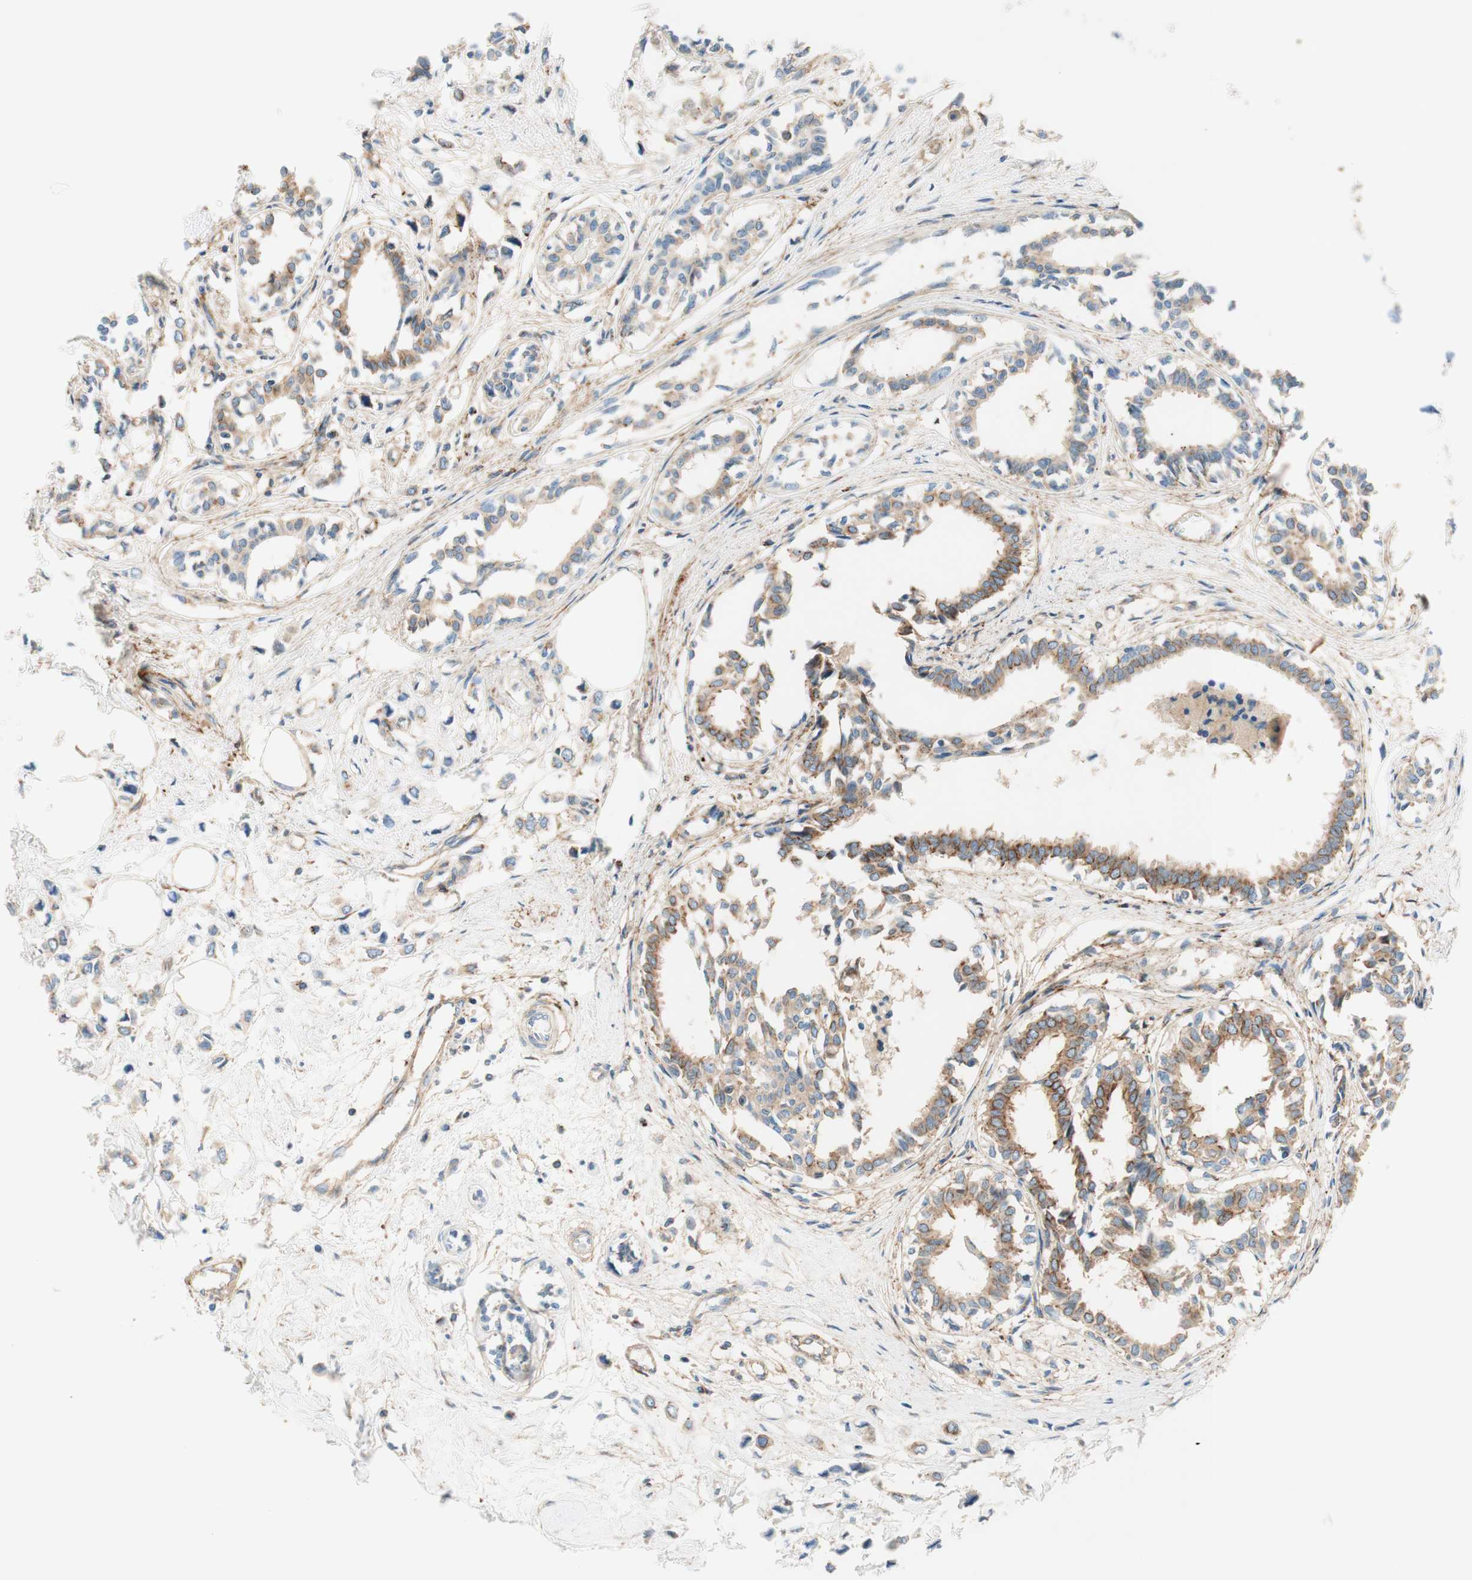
{"staining": {"intensity": "moderate", "quantity": "25%-75%", "location": "cytoplasmic/membranous"}, "tissue": "breast cancer", "cell_type": "Tumor cells", "image_type": "cancer", "snomed": [{"axis": "morphology", "description": "Lobular carcinoma"}, {"axis": "topography", "description": "Breast"}], "caption": "Moderate cytoplasmic/membranous protein staining is identified in about 25%-75% of tumor cells in breast cancer.", "gene": "VPS26A", "patient": {"sex": "female", "age": 51}}